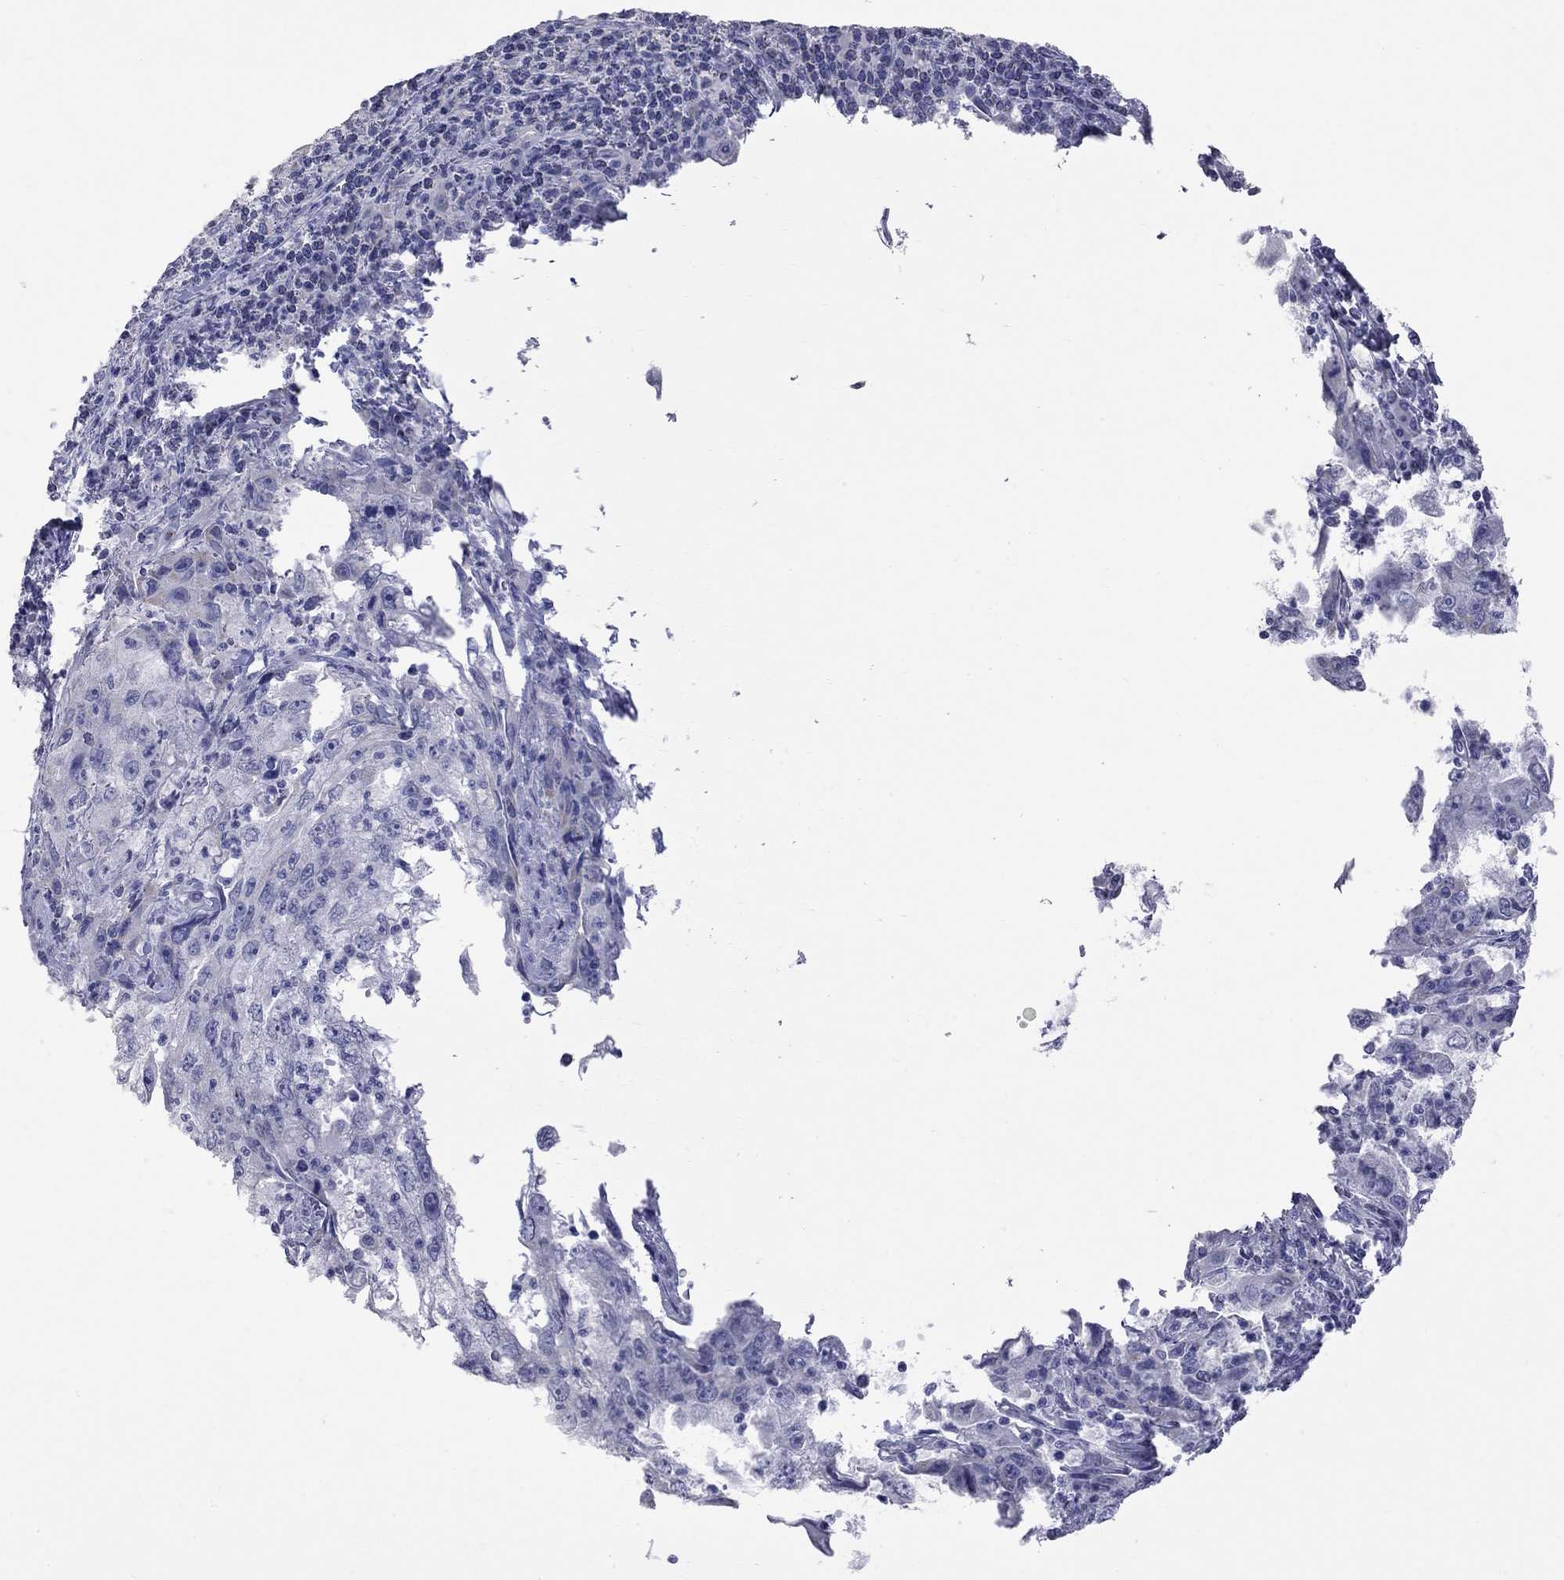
{"staining": {"intensity": "negative", "quantity": "none", "location": "none"}, "tissue": "cervical cancer", "cell_type": "Tumor cells", "image_type": "cancer", "snomed": [{"axis": "morphology", "description": "Squamous cell carcinoma, NOS"}, {"axis": "topography", "description": "Cervix"}], "caption": "DAB (3,3'-diaminobenzidine) immunohistochemical staining of cervical cancer shows no significant positivity in tumor cells.", "gene": "KCND2", "patient": {"sex": "female", "age": 36}}